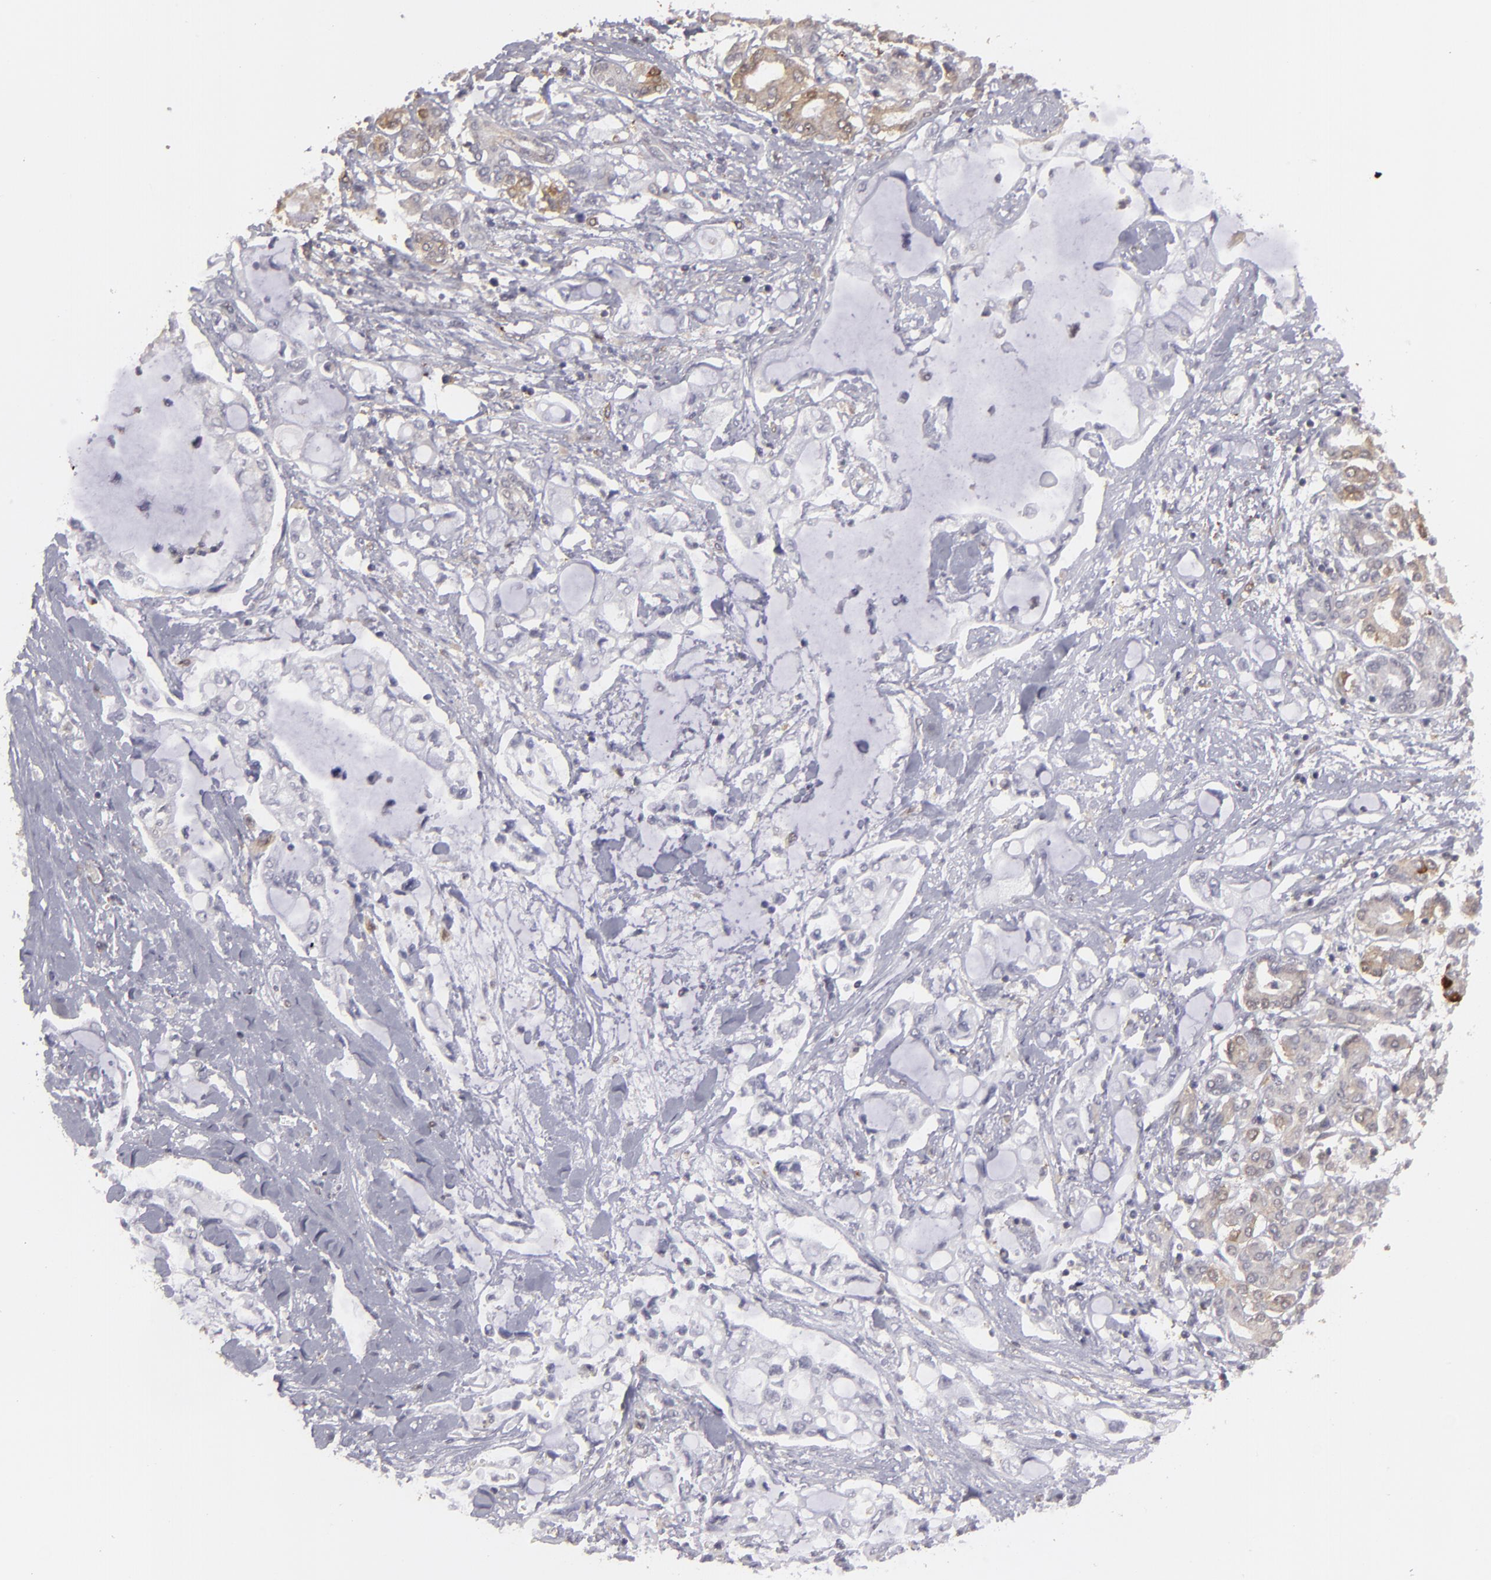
{"staining": {"intensity": "weak", "quantity": "25%-75%", "location": "cytoplasmic/membranous"}, "tissue": "pancreatic cancer", "cell_type": "Tumor cells", "image_type": "cancer", "snomed": [{"axis": "morphology", "description": "Adenocarcinoma, NOS"}, {"axis": "topography", "description": "Pancreas"}], "caption": "Immunohistochemical staining of human pancreatic cancer shows weak cytoplasmic/membranous protein expression in about 25%-75% of tumor cells.", "gene": "SEMA3G", "patient": {"sex": "female", "age": 70}}